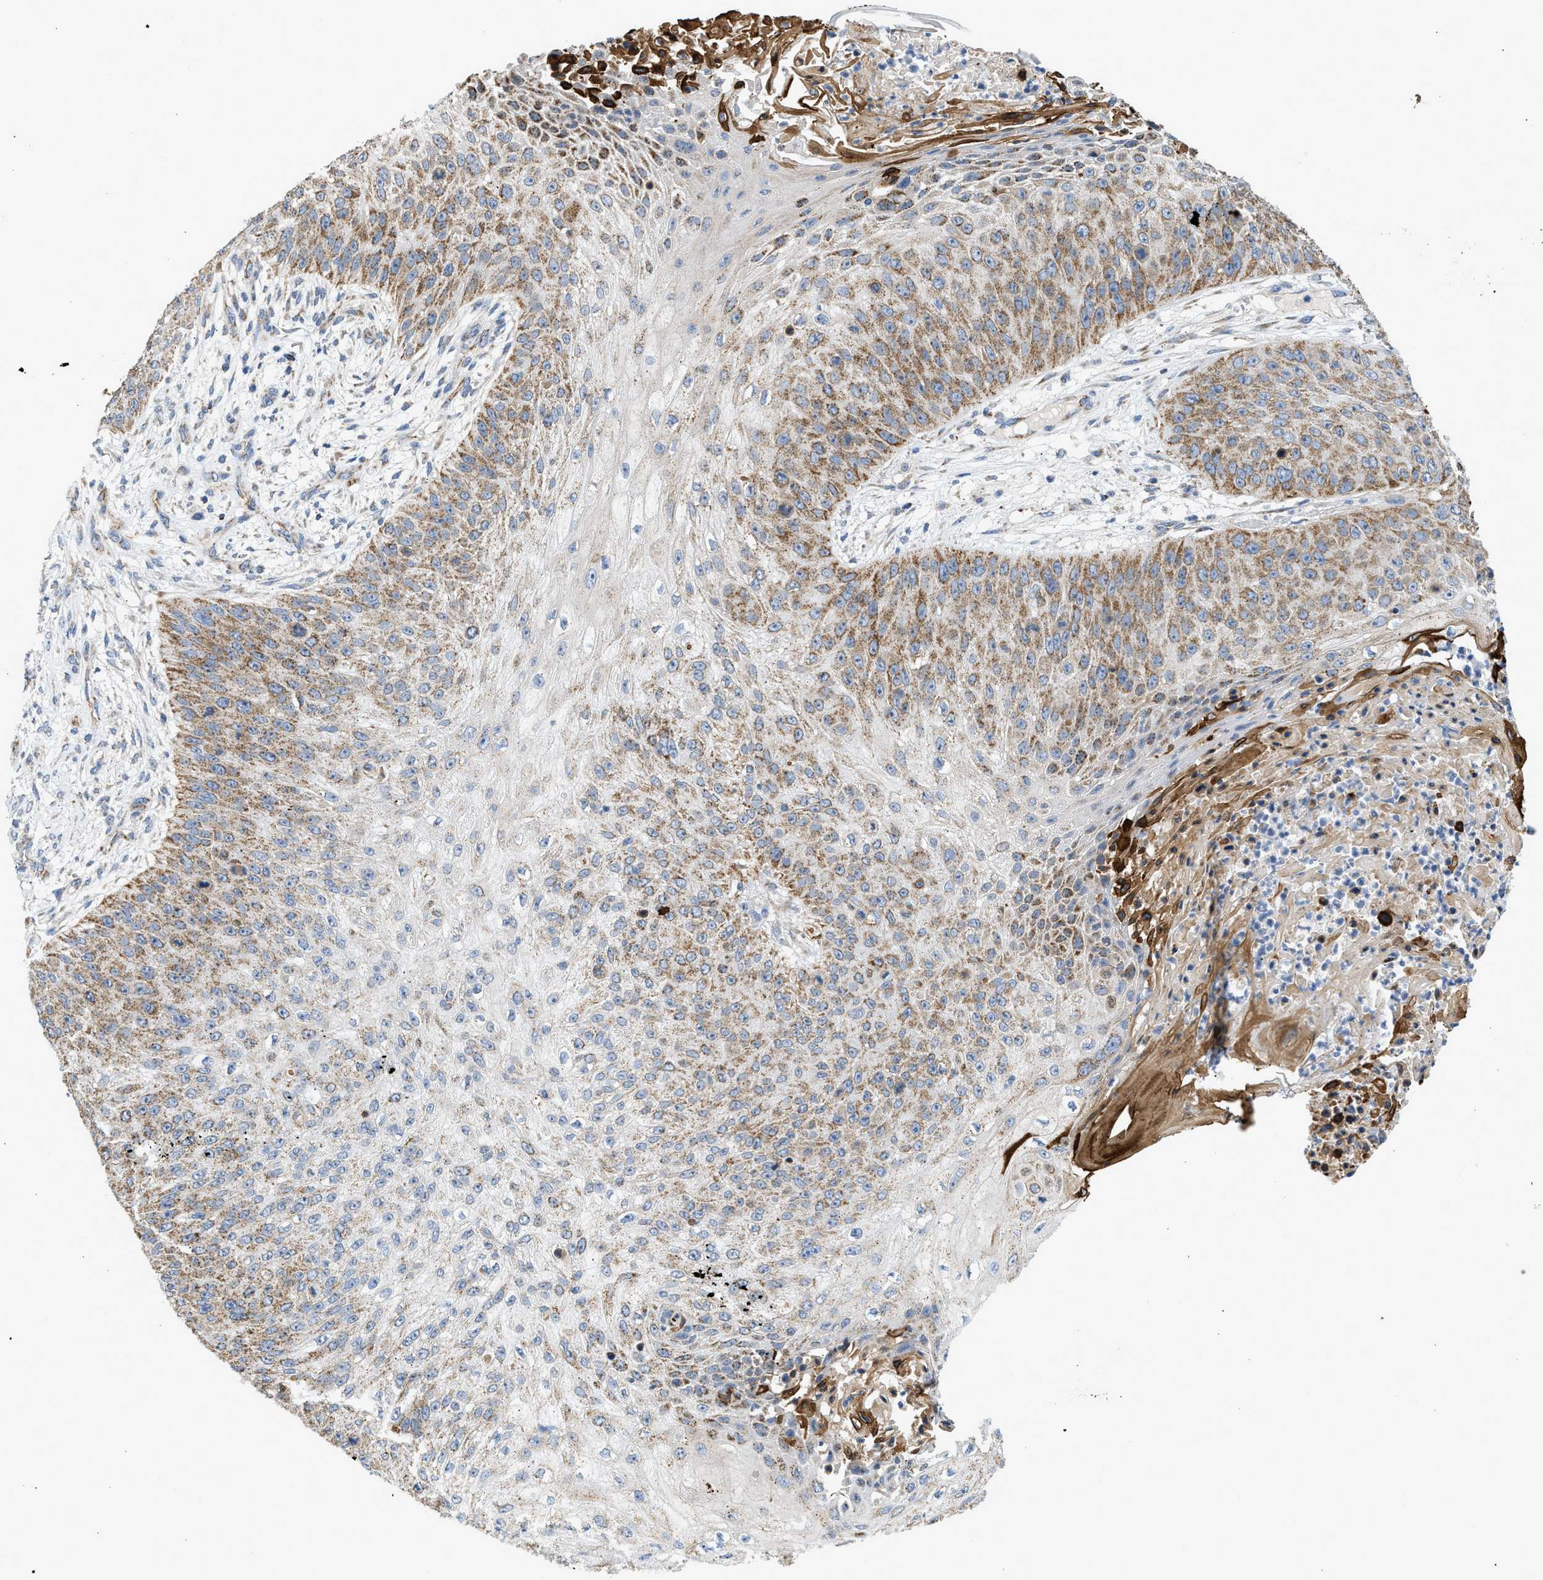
{"staining": {"intensity": "moderate", "quantity": ">75%", "location": "cytoplasmic/membranous"}, "tissue": "skin cancer", "cell_type": "Tumor cells", "image_type": "cancer", "snomed": [{"axis": "morphology", "description": "Squamous cell carcinoma, NOS"}, {"axis": "topography", "description": "Skin"}], "caption": "Skin squamous cell carcinoma stained for a protein reveals moderate cytoplasmic/membranous positivity in tumor cells.", "gene": "GOT2", "patient": {"sex": "female", "age": 80}}